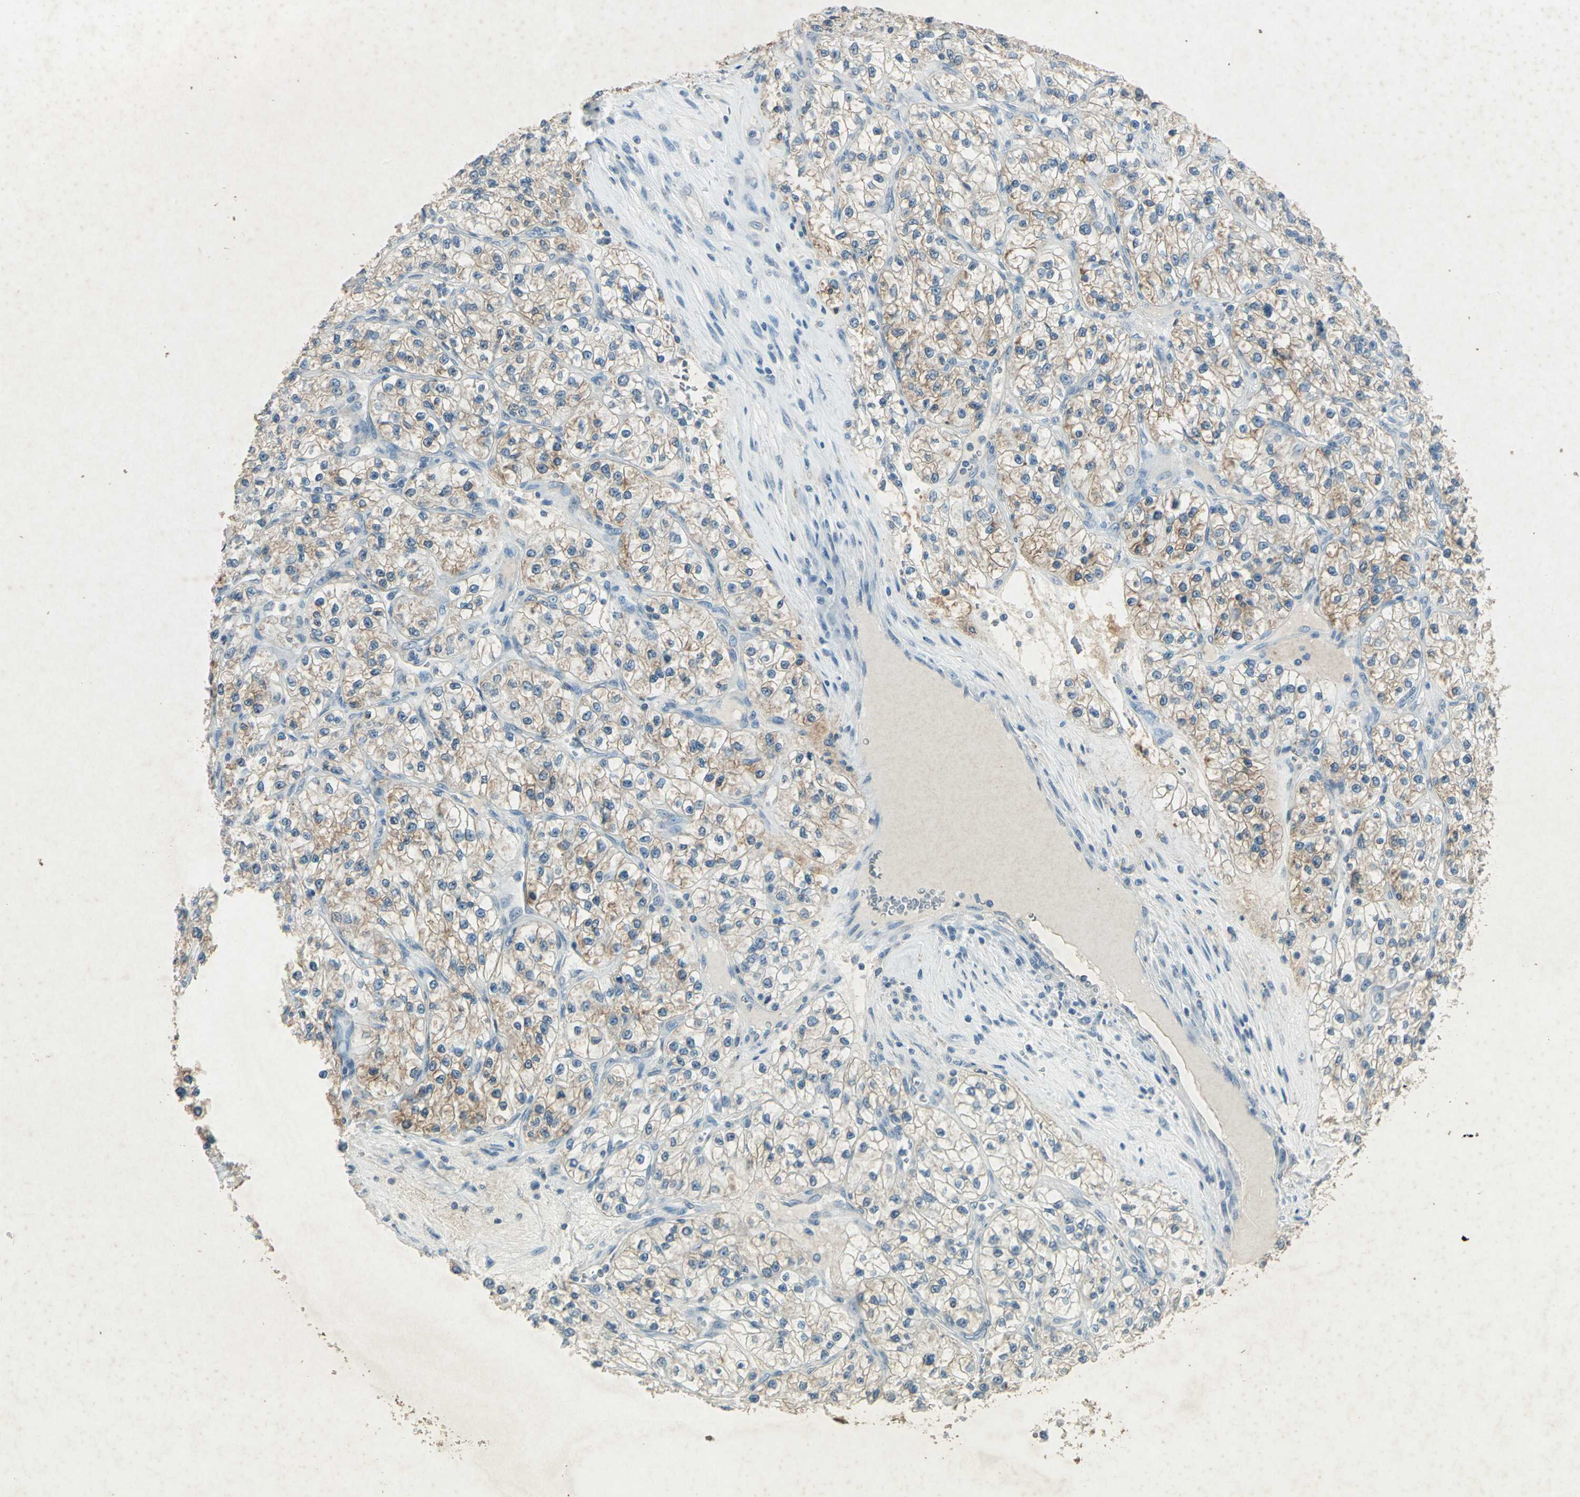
{"staining": {"intensity": "moderate", "quantity": "25%-75%", "location": "cytoplasmic/membranous"}, "tissue": "renal cancer", "cell_type": "Tumor cells", "image_type": "cancer", "snomed": [{"axis": "morphology", "description": "Adenocarcinoma, NOS"}, {"axis": "topography", "description": "Kidney"}], "caption": "Tumor cells exhibit medium levels of moderate cytoplasmic/membranous positivity in approximately 25%-75% of cells in renal cancer. (DAB IHC, brown staining for protein, blue staining for nuclei).", "gene": "CAMK2B", "patient": {"sex": "female", "age": 57}}